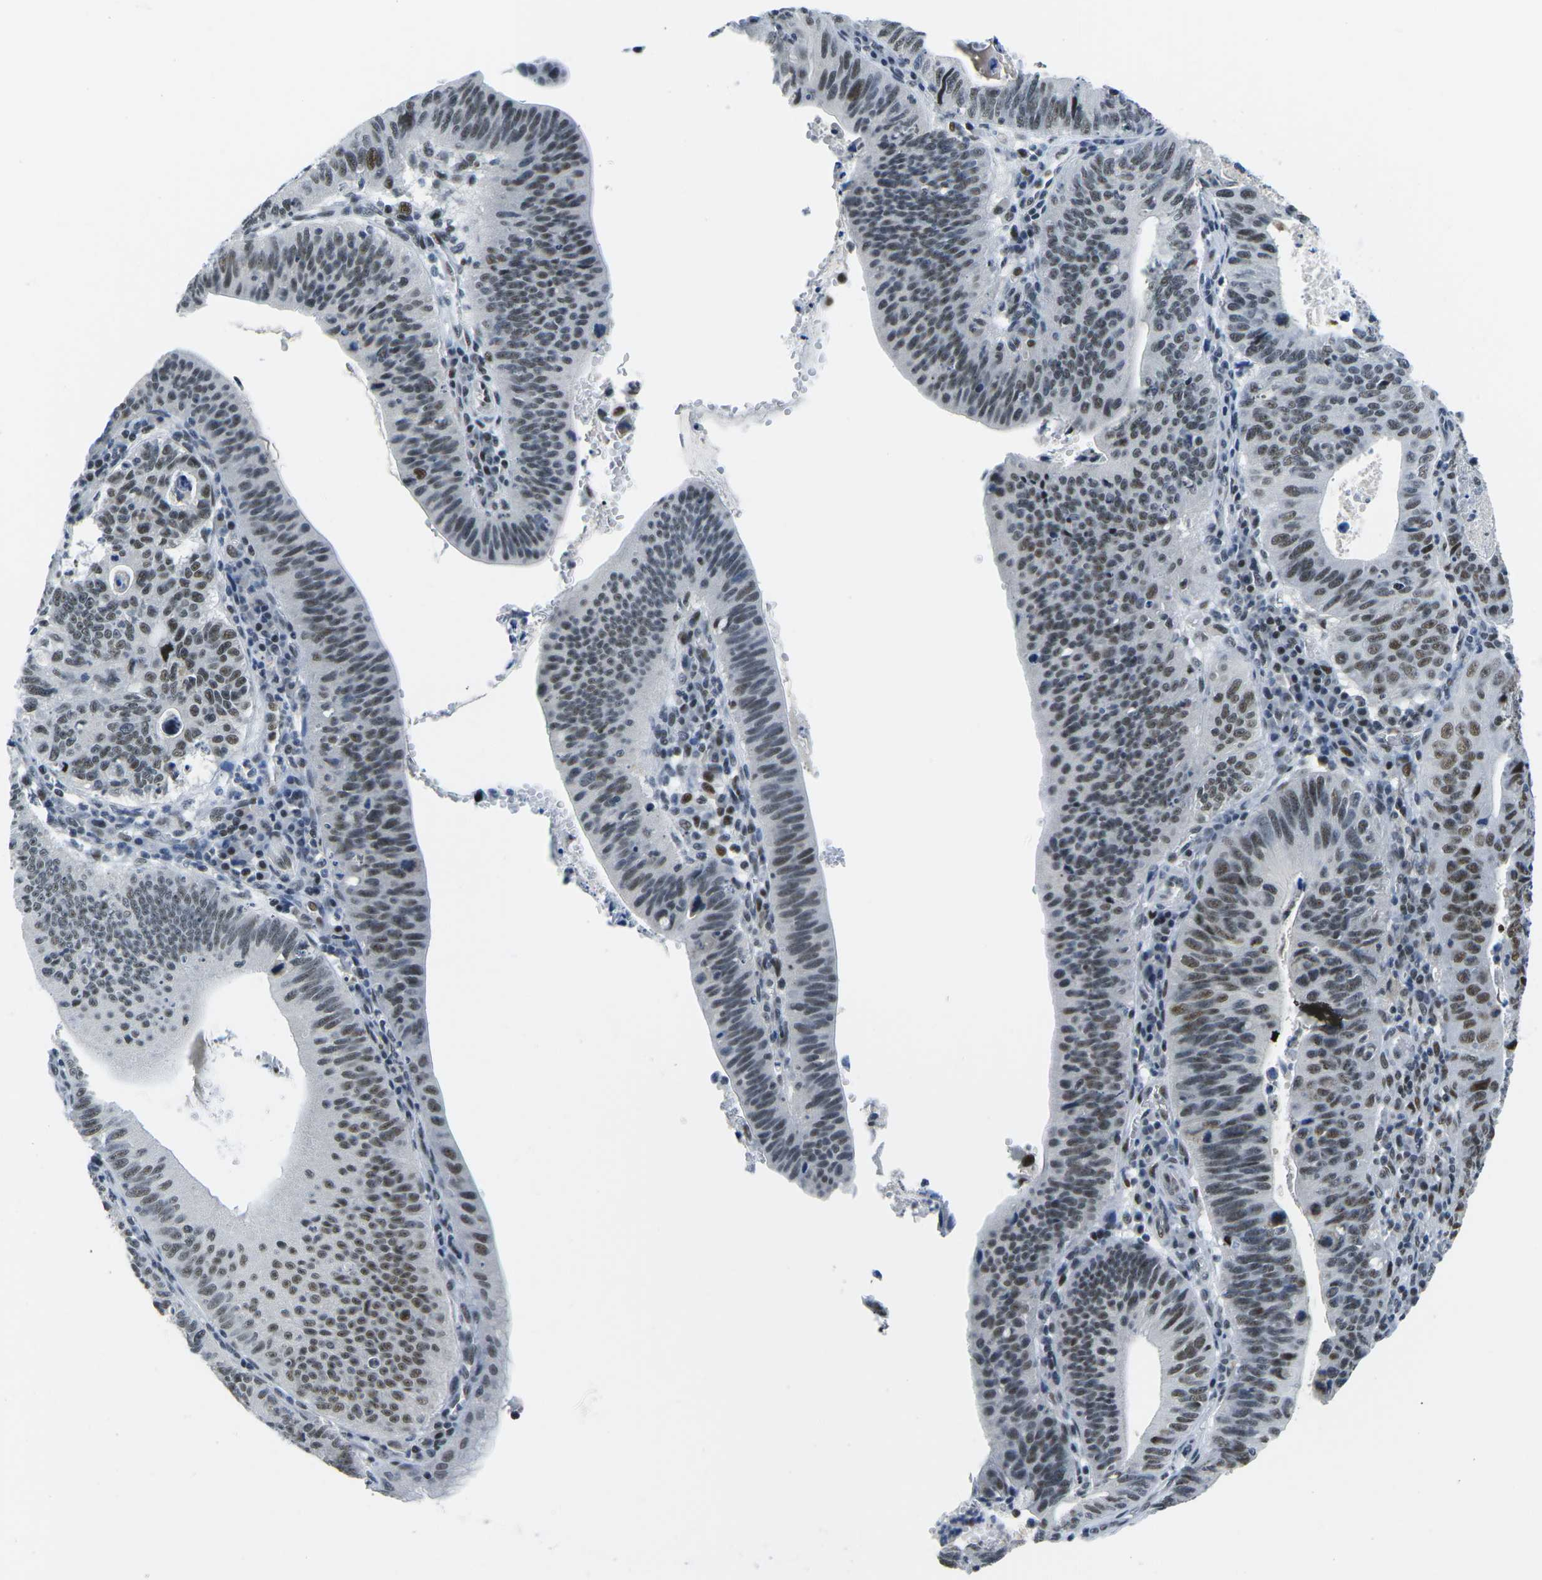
{"staining": {"intensity": "moderate", "quantity": "25%-75%", "location": "nuclear"}, "tissue": "stomach cancer", "cell_type": "Tumor cells", "image_type": "cancer", "snomed": [{"axis": "morphology", "description": "Adenocarcinoma, NOS"}, {"axis": "topography", "description": "Stomach"}], "caption": "IHC of human stomach cancer (adenocarcinoma) shows medium levels of moderate nuclear positivity in about 25%-75% of tumor cells.", "gene": "PRPF8", "patient": {"sex": "male", "age": 59}}